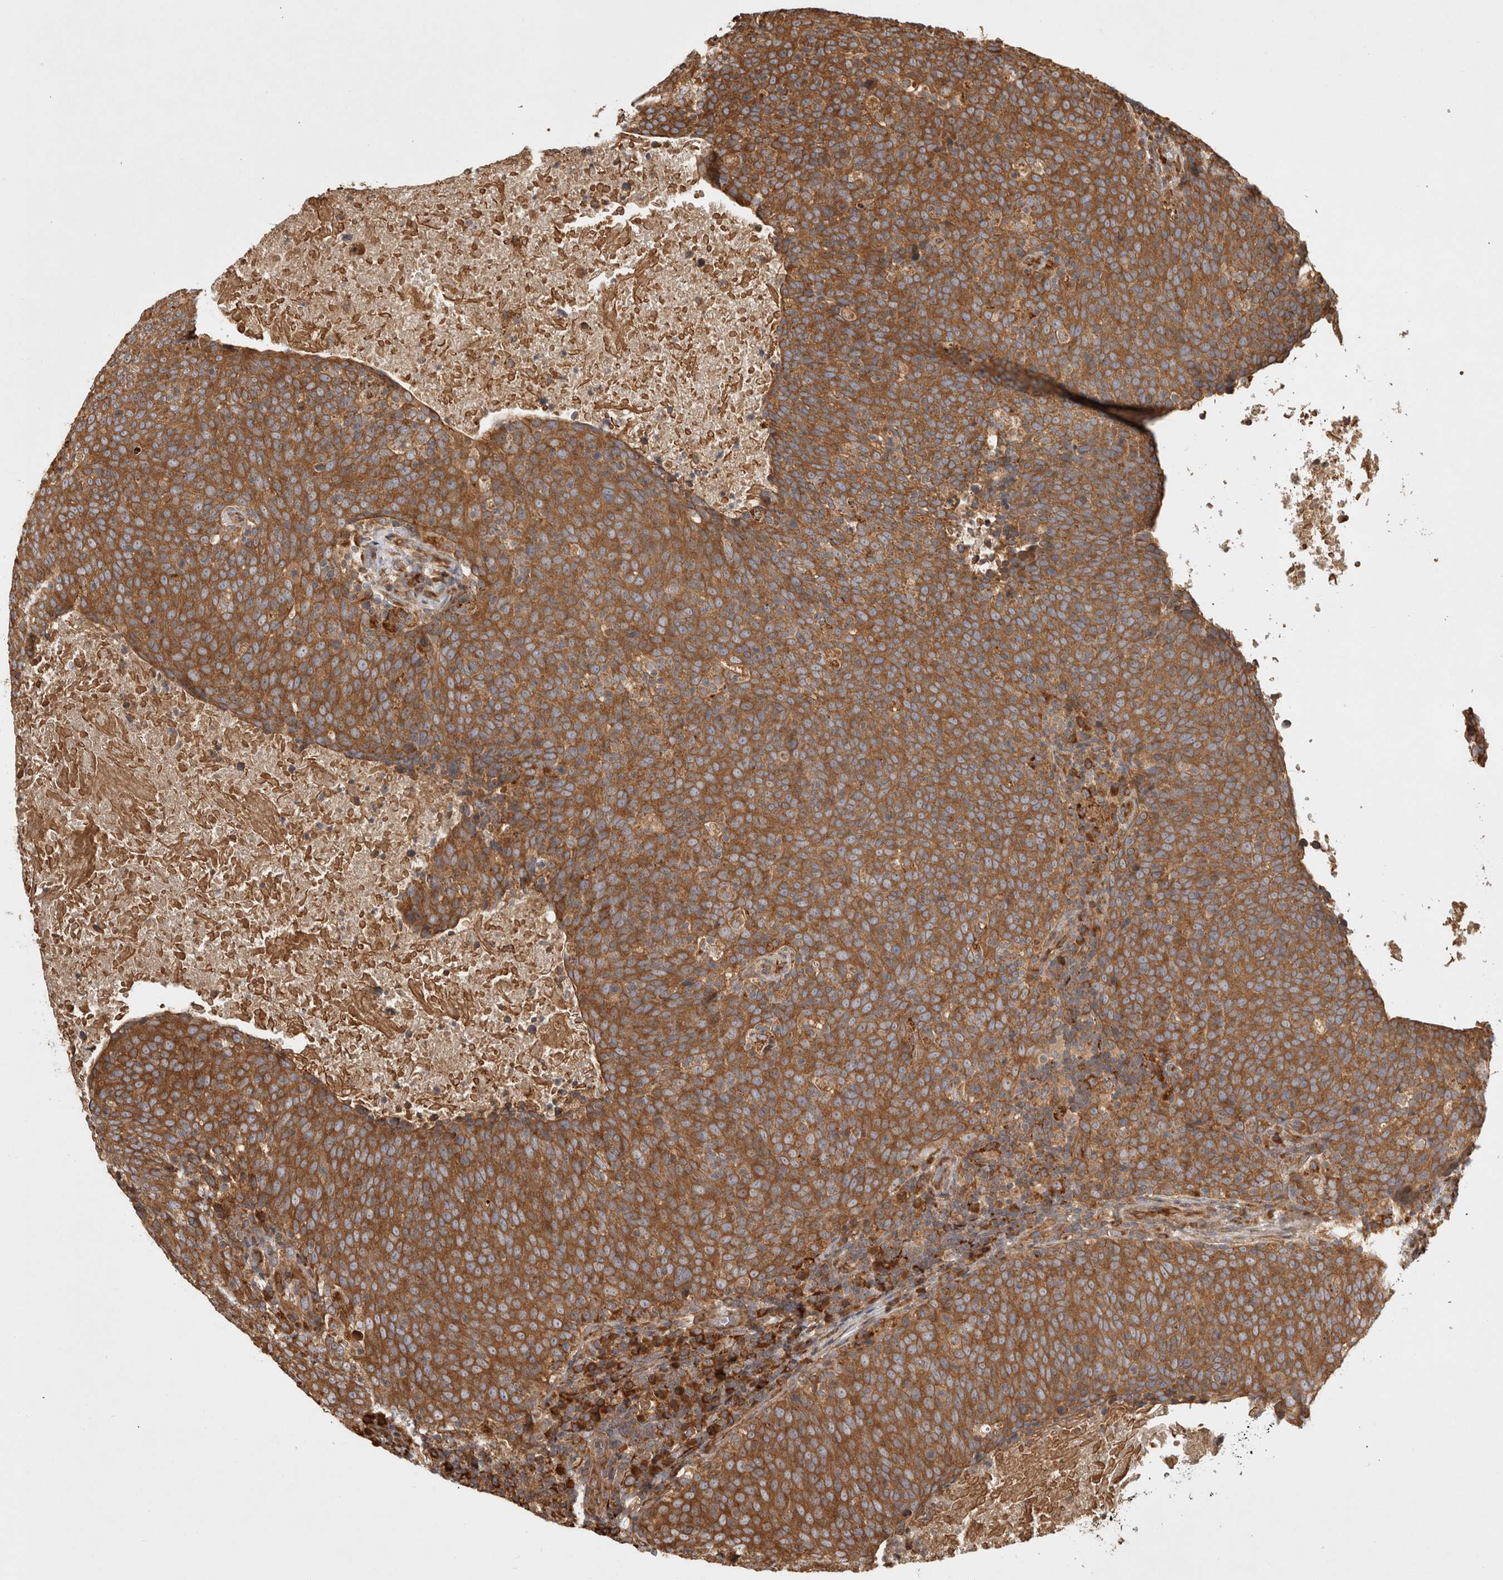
{"staining": {"intensity": "moderate", "quantity": ">75%", "location": "cytoplasmic/membranous"}, "tissue": "head and neck cancer", "cell_type": "Tumor cells", "image_type": "cancer", "snomed": [{"axis": "morphology", "description": "Squamous cell carcinoma, NOS"}, {"axis": "morphology", "description": "Squamous cell carcinoma, metastatic, NOS"}, {"axis": "topography", "description": "Lymph node"}, {"axis": "topography", "description": "Head-Neck"}], "caption": "Immunohistochemical staining of metastatic squamous cell carcinoma (head and neck) shows moderate cytoplasmic/membranous protein positivity in approximately >75% of tumor cells.", "gene": "CAMSAP2", "patient": {"sex": "male", "age": 62}}